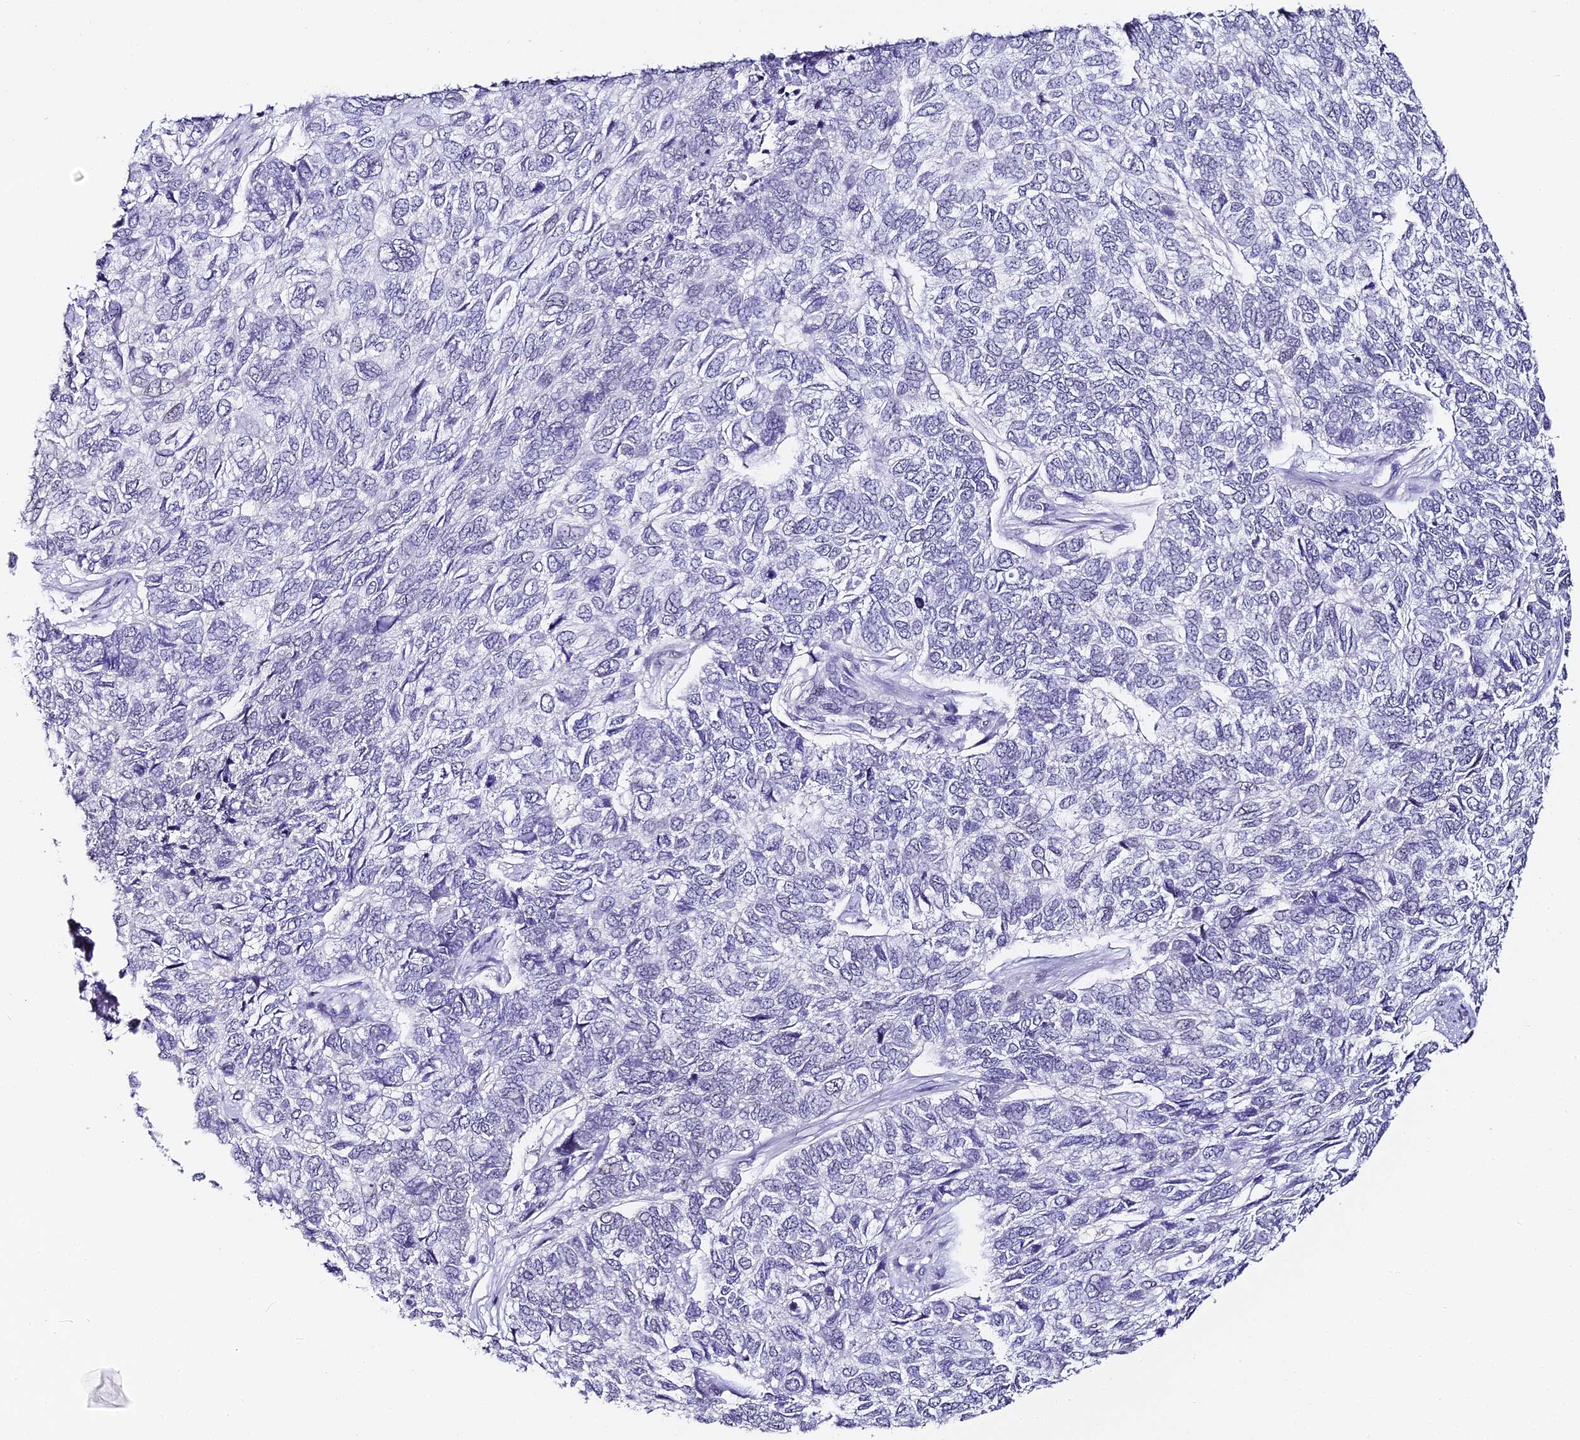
{"staining": {"intensity": "negative", "quantity": "none", "location": "none"}, "tissue": "skin cancer", "cell_type": "Tumor cells", "image_type": "cancer", "snomed": [{"axis": "morphology", "description": "Basal cell carcinoma"}, {"axis": "topography", "description": "Skin"}], "caption": "The IHC image has no significant positivity in tumor cells of skin basal cell carcinoma tissue.", "gene": "ABHD14A-ACY1", "patient": {"sex": "female", "age": 65}}